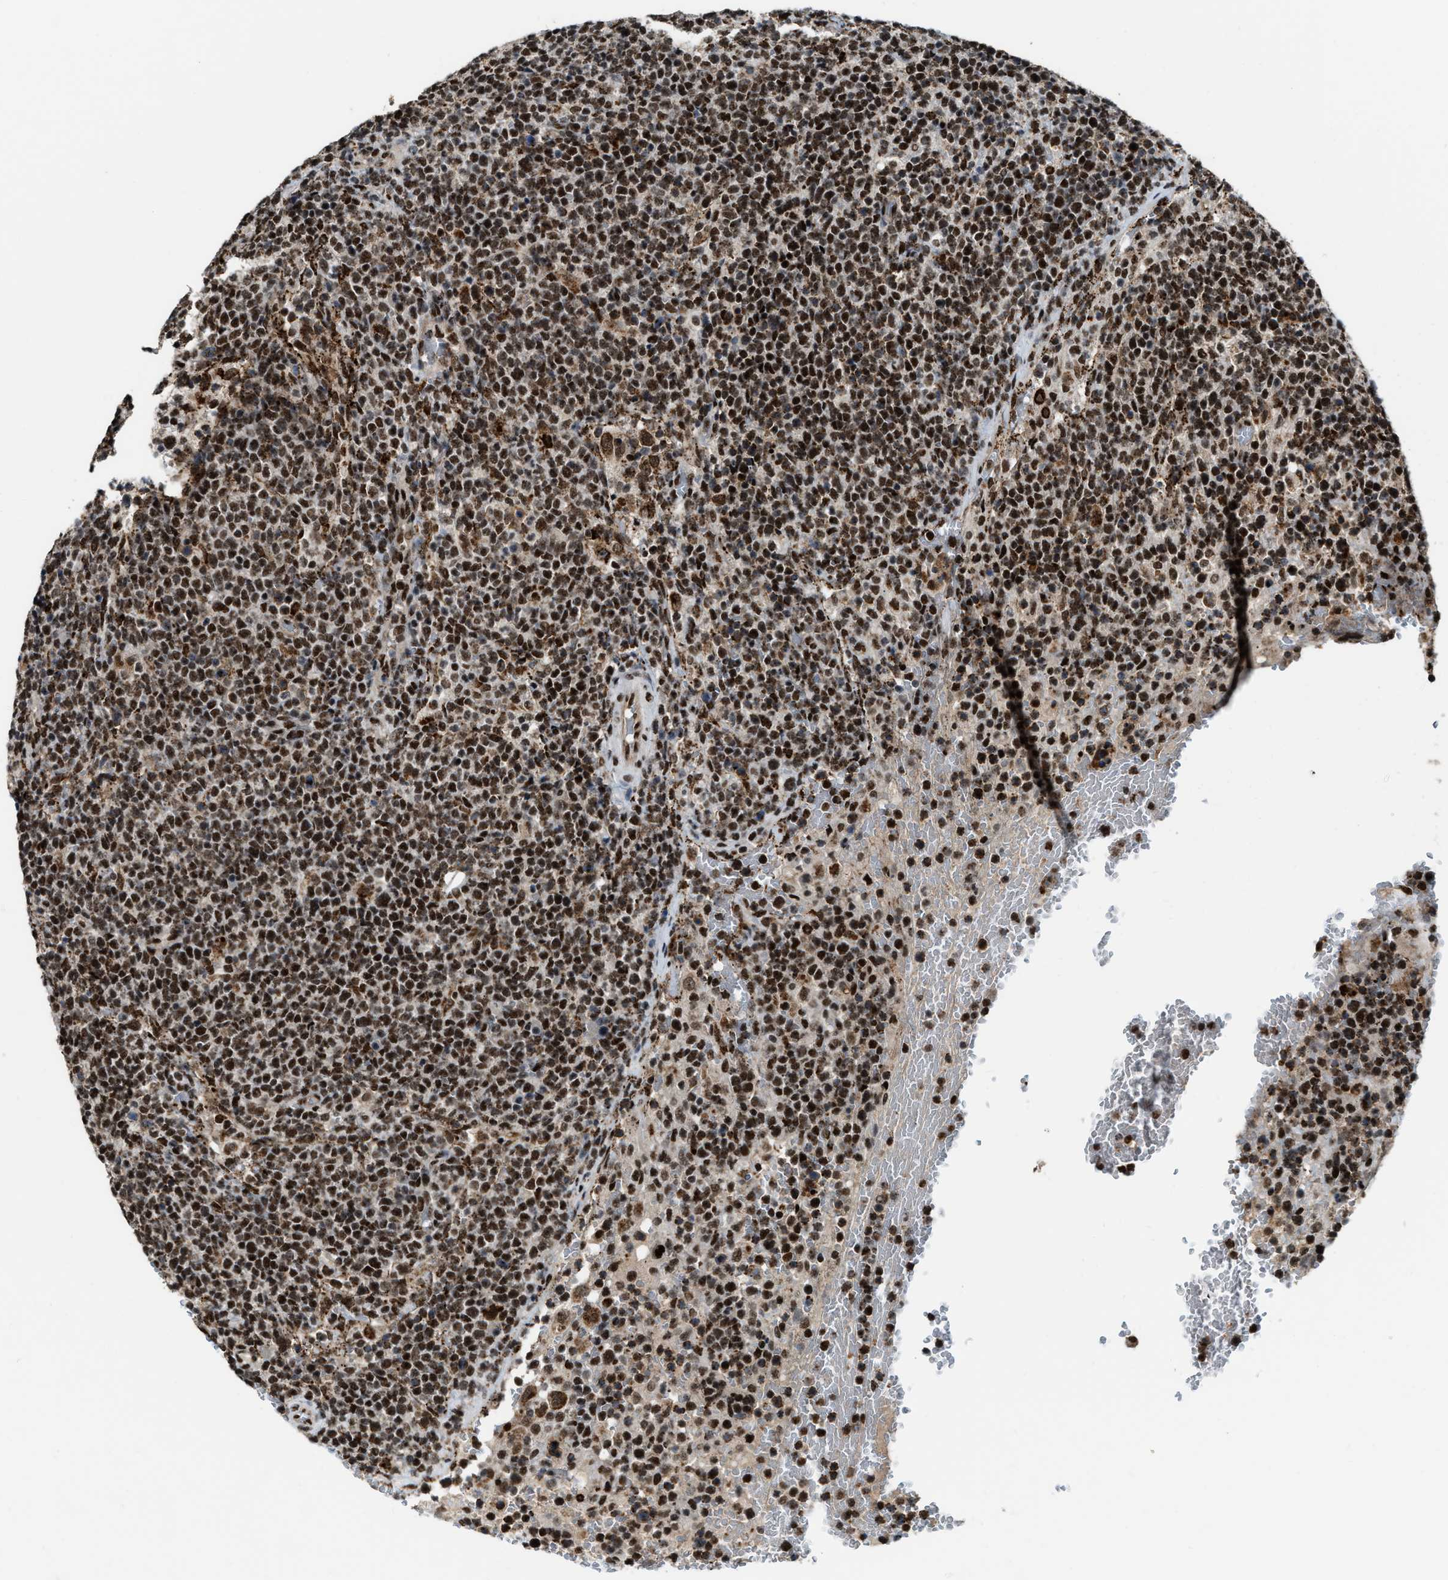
{"staining": {"intensity": "strong", "quantity": ">75%", "location": "cytoplasmic/membranous,nuclear"}, "tissue": "lymphoma", "cell_type": "Tumor cells", "image_type": "cancer", "snomed": [{"axis": "morphology", "description": "Malignant lymphoma, non-Hodgkin's type, High grade"}, {"axis": "topography", "description": "Lymph node"}], "caption": "Protein staining of high-grade malignant lymphoma, non-Hodgkin's type tissue demonstrates strong cytoplasmic/membranous and nuclear positivity in approximately >75% of tumor cells.", "gene": "NUMA1", "patient": {"sex": "male", "age": 61}}